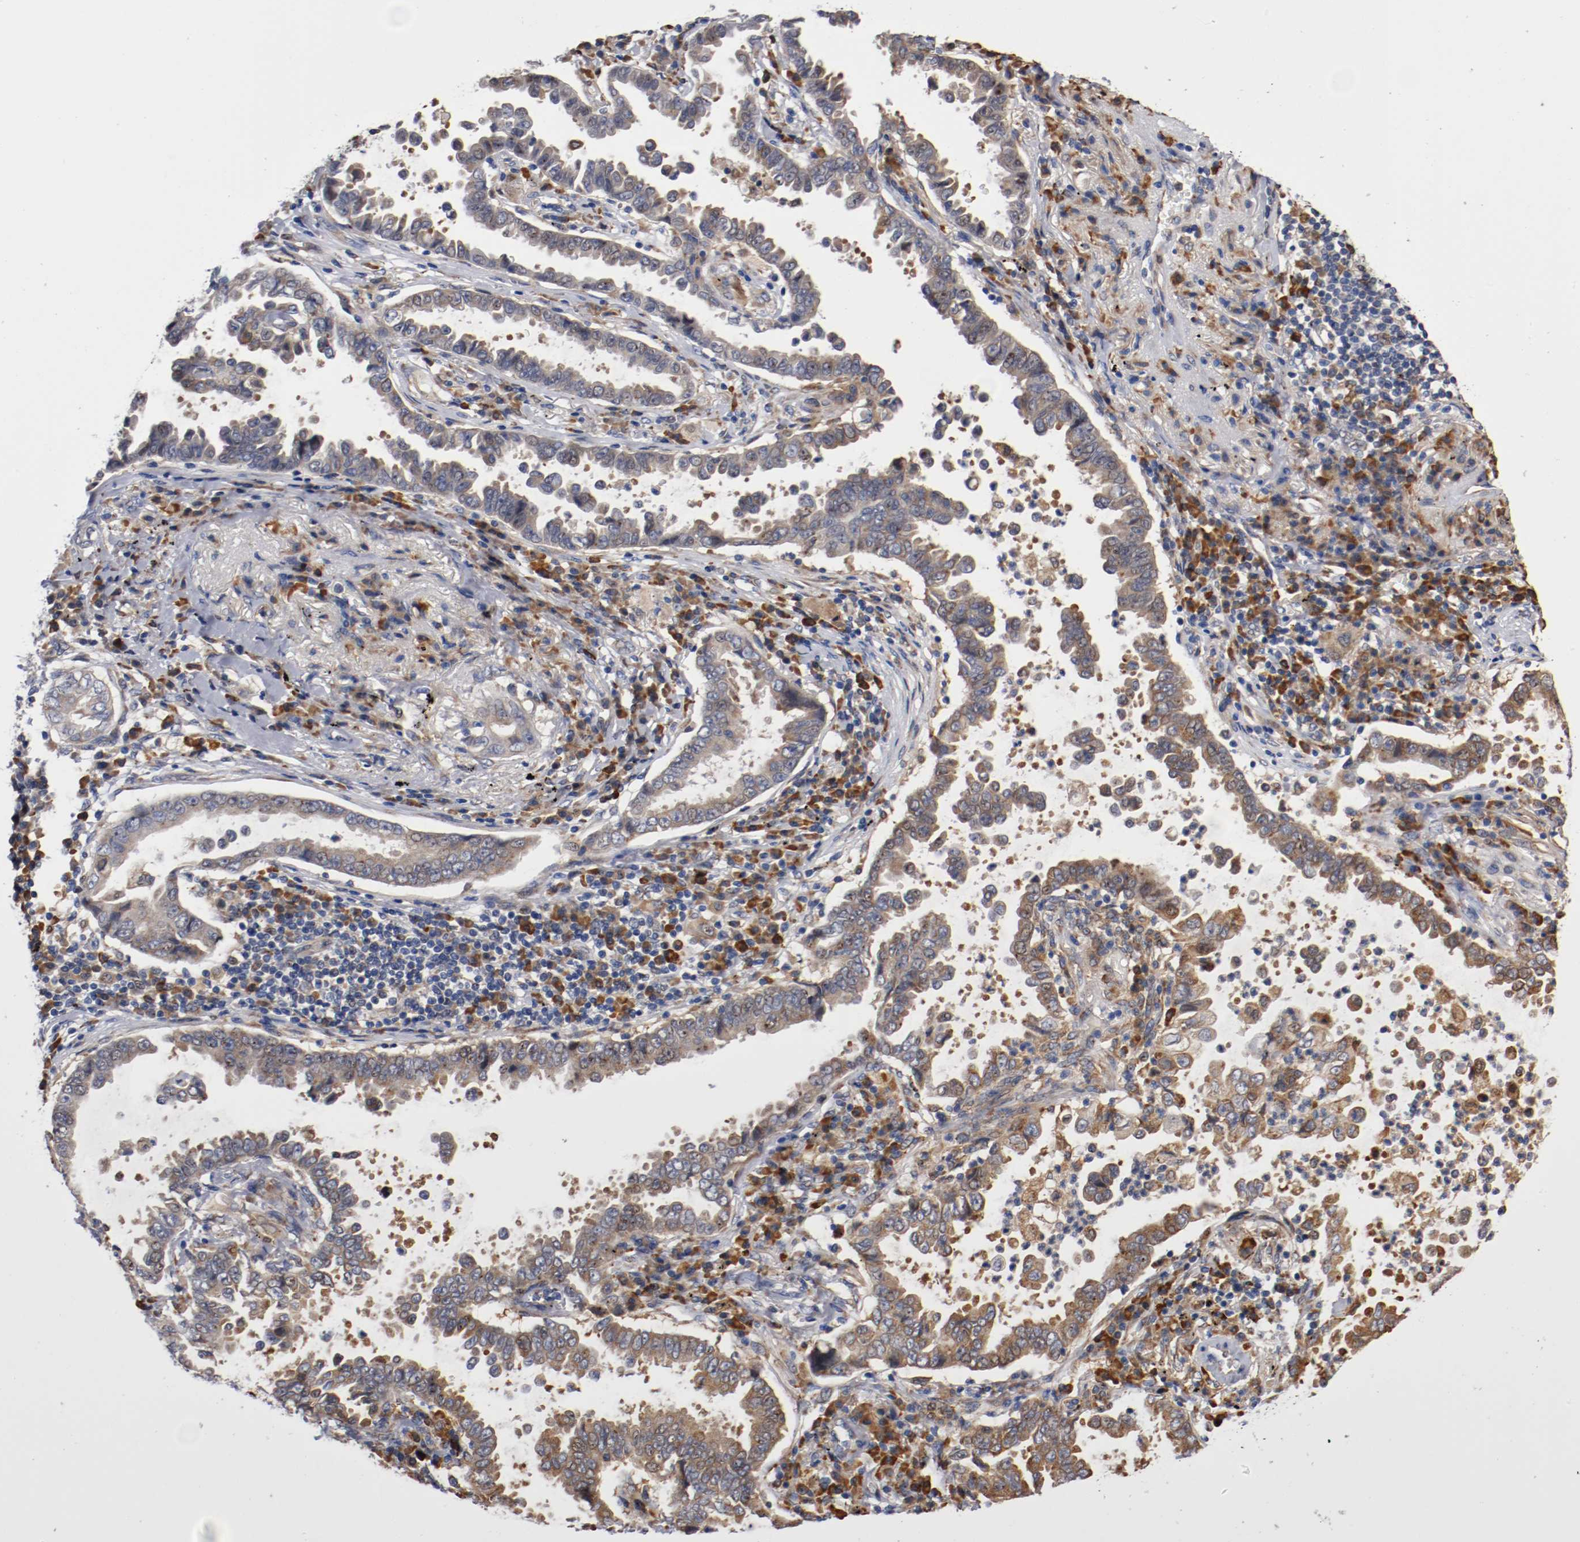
{"staining": {"intensity": "moderate", "quantity": ">75%", "location": "cytoplasmic/membranous"}, "tissue": "lung cancer", "cell_type": "Tumor cells", "image_type": "cancer", "snomed": [{"axis": "morphology", "description": "Normal tissue, NOS"}, {"axis": "morphology", "description": "Inflammation, NOS"}, {"axis": "morphology", "description": "Adenocarcinoma, NOS"}, {"axis": "topography", "description": "Lung"}], "caption": "Lung cancer (adenocarcinoma) stained for a protein reveals moderate cytoplasmic/membranous positivity in tumor cells.", "gene": "TNFSF13", "patient": {"sex": "female", "age": 64}}